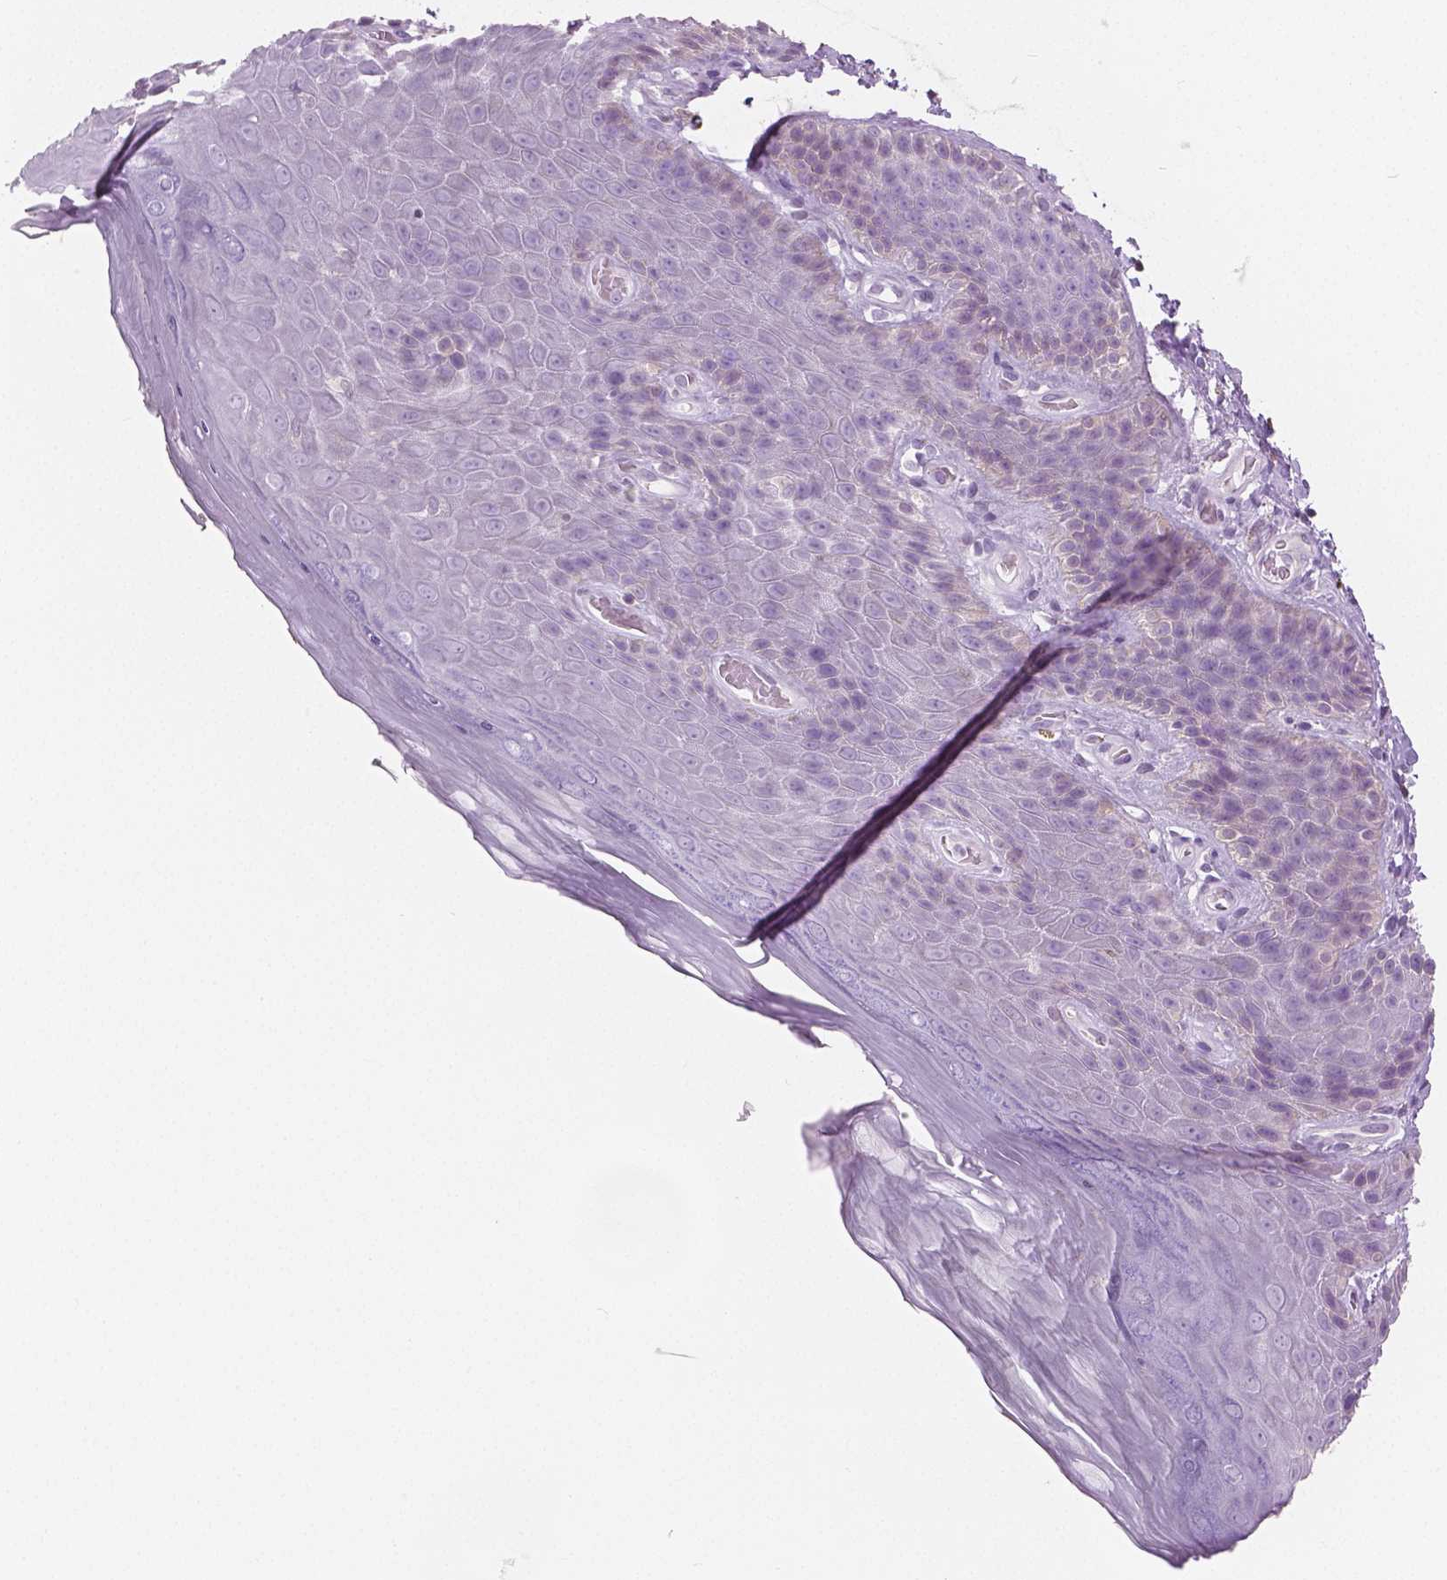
{"staining": {"intensity": "weak", "quantity": "<25%", "location": "cytoplasmic/membranous"}, "tissue": "skin", "cell_type": "Epidermal cells", "image_type": "normal", "snomed": [{"axis": "morphology", "description": "Normal tissue, NOS"}, {"axis": "topography", "description": "Anal"}, {"axis": "topography", "description": "Peripheral nerve tissue"}], "caption": "The micrograph exhibits no staining of epidermal cells in benign skin. (Immunohistochemistry (ihc), brightfield microscopy, high magnification).", "gene": "GALM", "patient": {"sex": "male", "age": 53}}